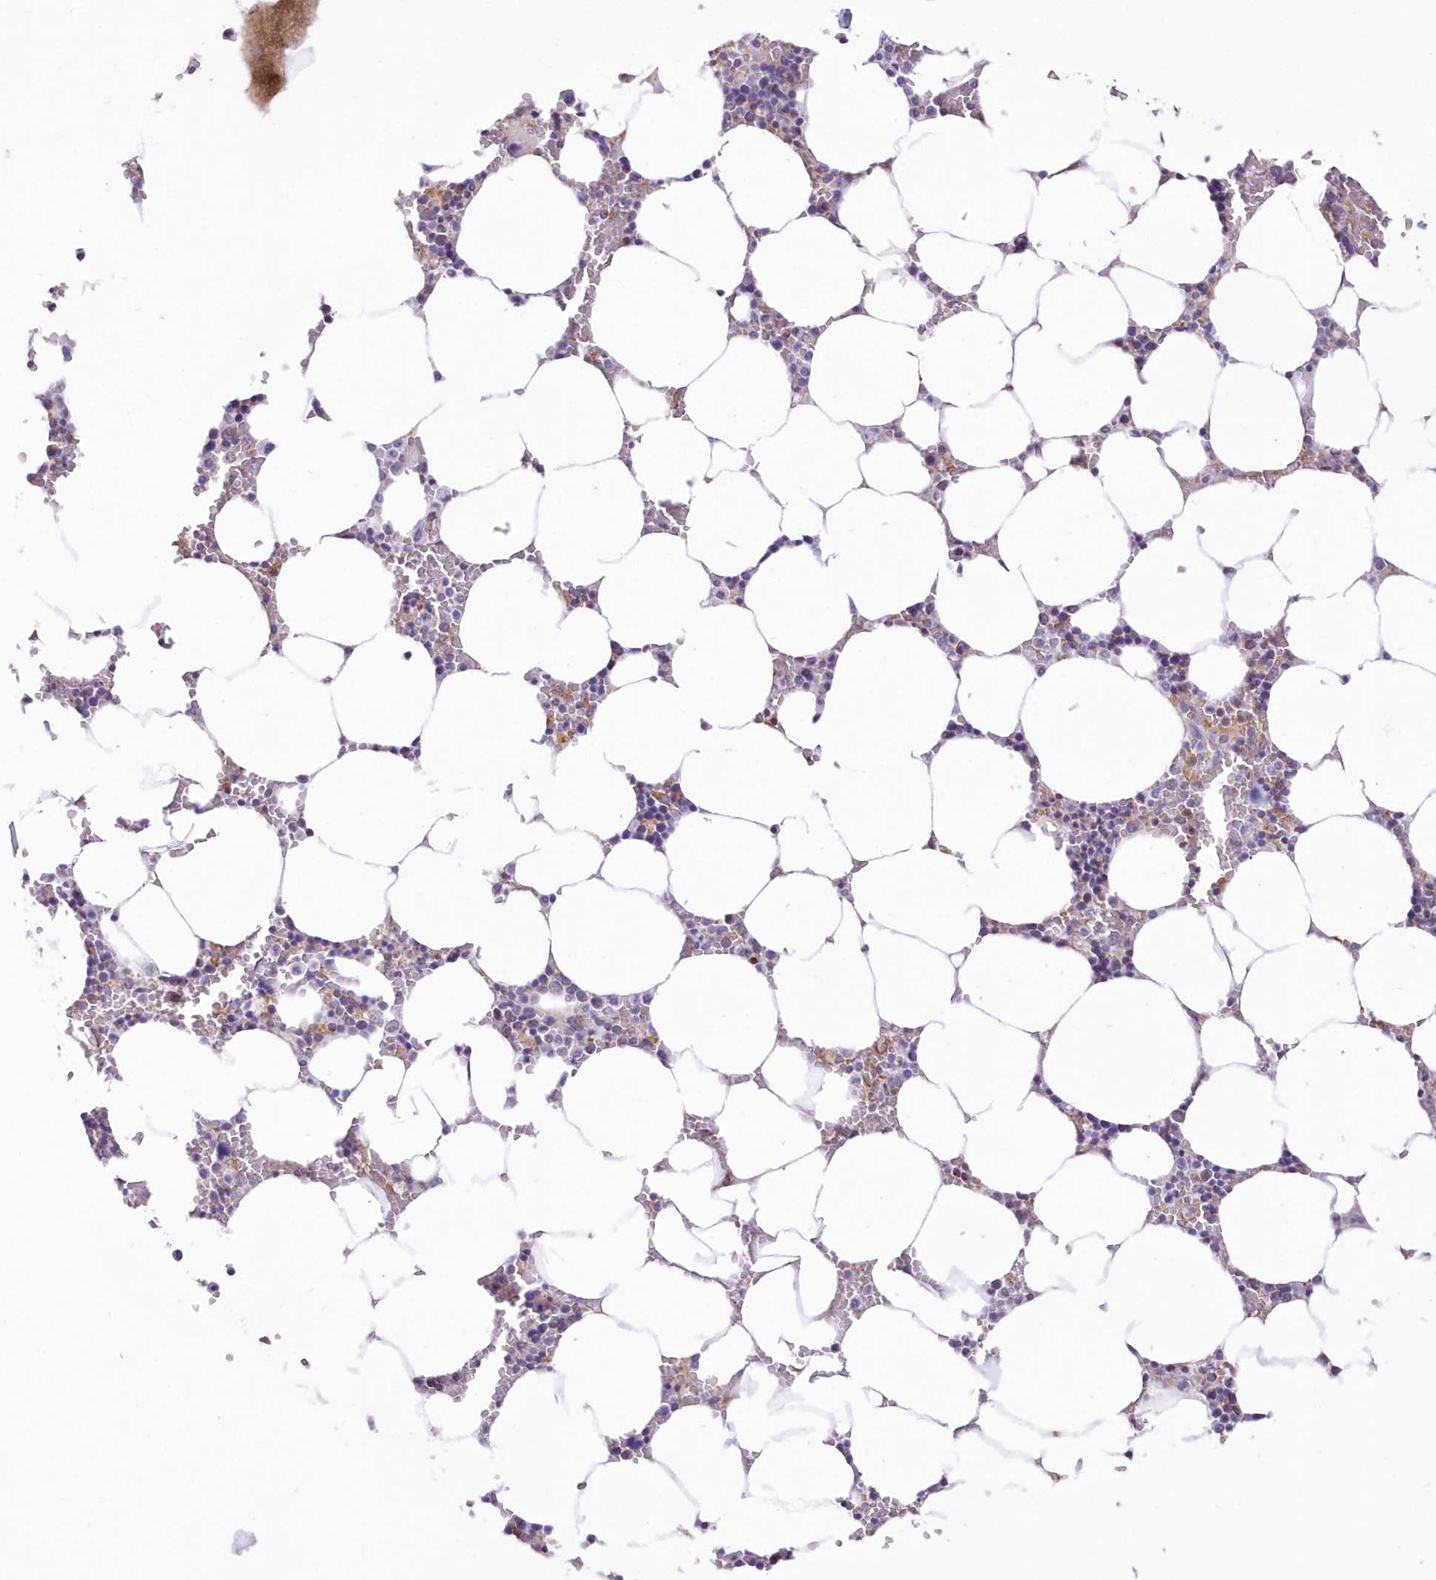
{"staining": {"intensity": "negative", "quantity": "none", "location": "none"}, "tissue": "bone marrow", "cell_type": "Hematopoietic cells", "image_type": "normal", "snomed": [{"axis": "morphology", "description": "Normal tissue, NOS"}, {"axis": "topography", "description": "Bone marrow"}], "caption": "Bone marrow was stained to show a protein in brown. There is no significant expression in hematopoietic cells. (Stains: DAB immunohistochemistry (IHC) with hematoxylin counter stain, Microscopy: brightfield microscopy at high magnification).", "gene": "RAB11FIP5", "patient": {"sex": "male", "age": 70}}